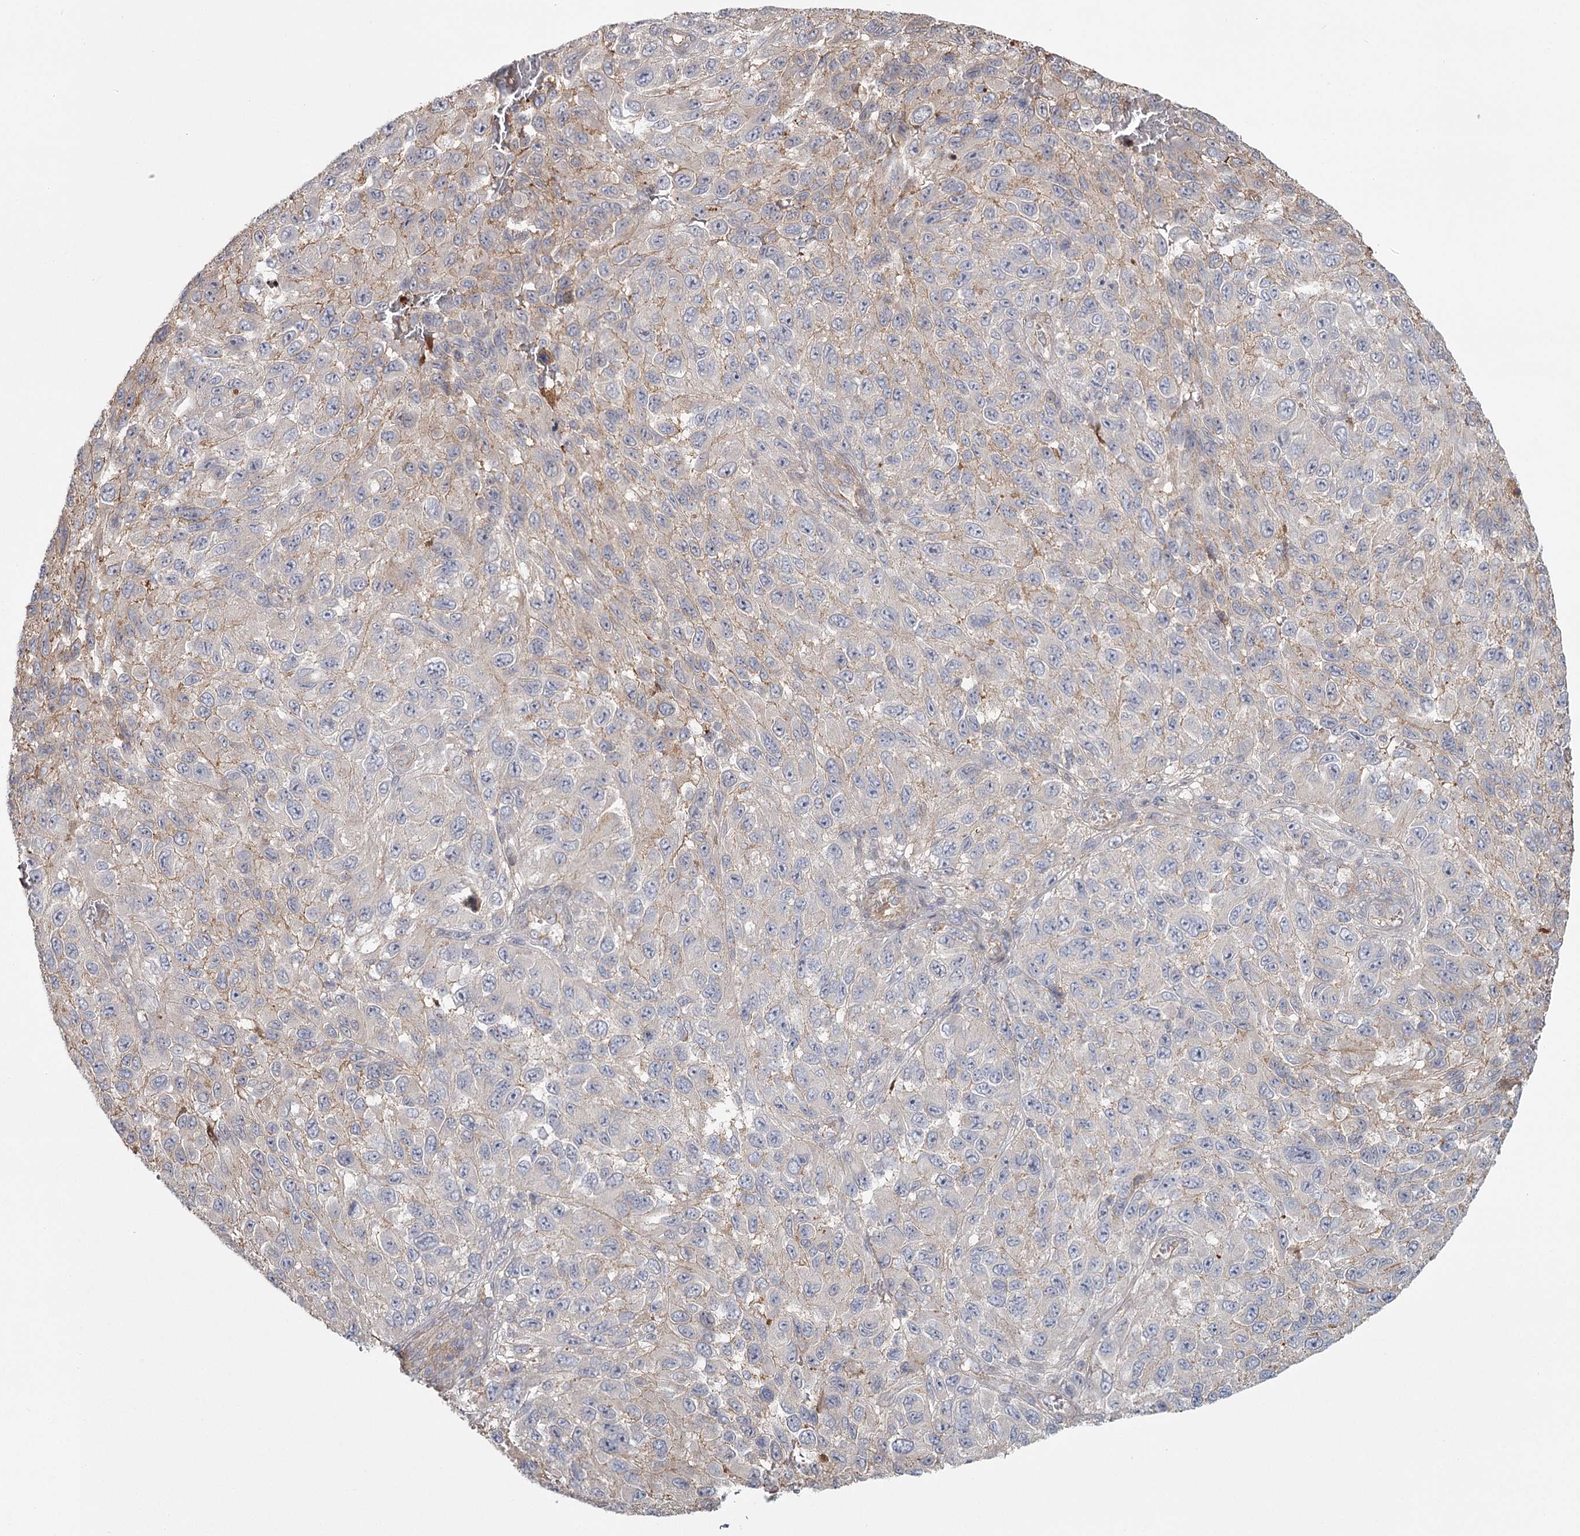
{"staining": {"intensity": "negative", "quantity": "none", "location": "none"}, "tissue": "melanoma", "cell_type": "Tumor cells", "image_type": "cancer", "snomed": [{"axis": "morphology", "description": "Normal tissue, NOS"}, {"axis": "morphology", "description": "Malignant melanoma, NOS"}, {"axis": "topography", "description": "Skin"}], "caption": "Immunohistochemistry micrograph of neoplastic tissue: human melanoma stained with DAB exhibits no significant protein positivity in tumor cells. (IHC, brightfield microscopy, high magnification).", "gene": "DHRS9", "patient": {"sex": "female", "age": 96}}